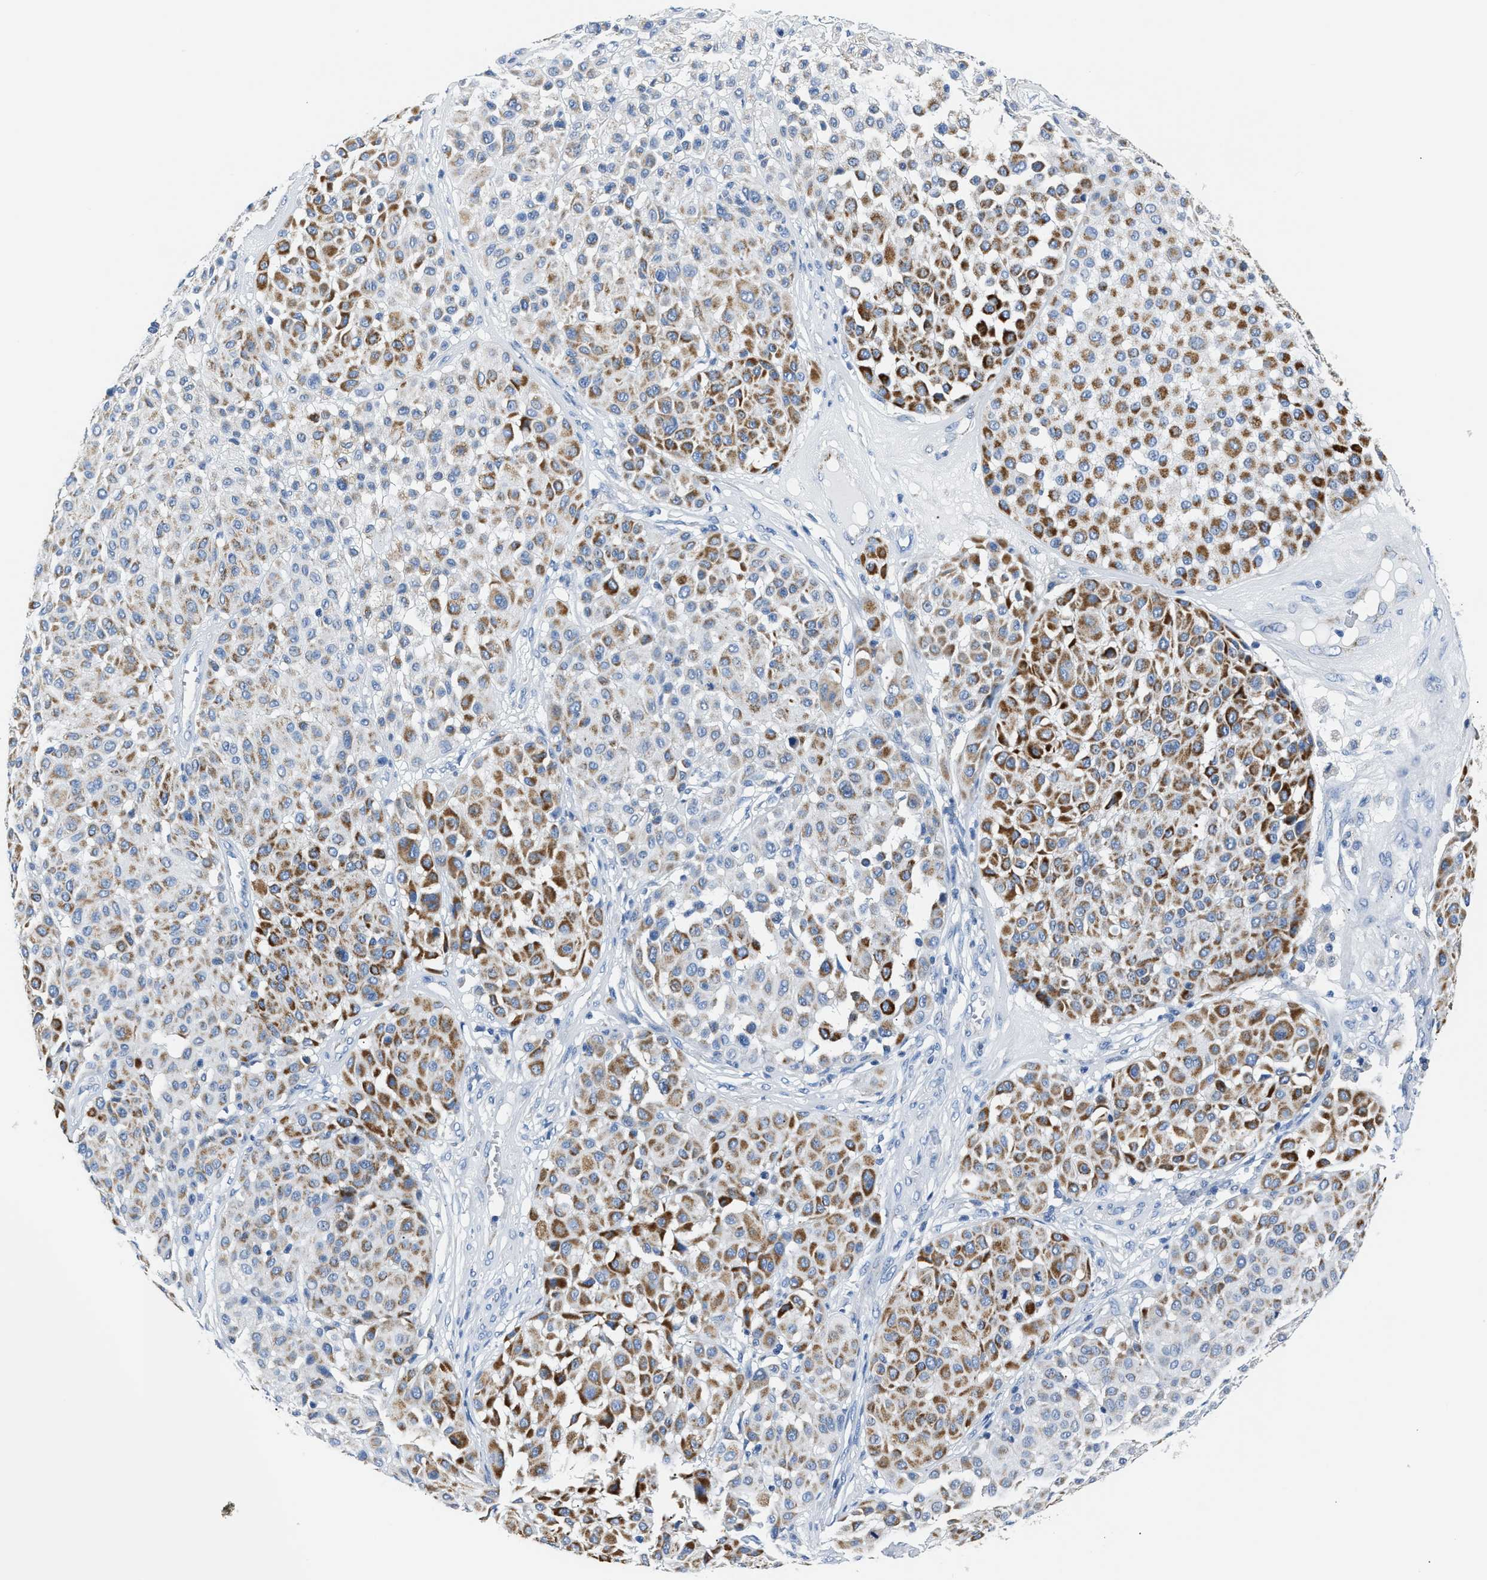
{"staining": {"intensity": "strong", "quantity": ">75%", "location": "cytoplasmic/membranous"}, "tissue": "melanoma", "cell_type": "Tumor cells", "image_type": "cancer", "snomed": [{"axis": "morphology", "description": "Malignant melanoma, Metastatic site"}, {"axis": "topography", "description": "Soft tissue"}], "caption": "A brown stain shows strong cytoplasmic/membranous staining of a protein in malignant melanoma (metastatic site) tumor cells.", "gene": "AMACR", "patient": {"sex": "male", "age": 41}}